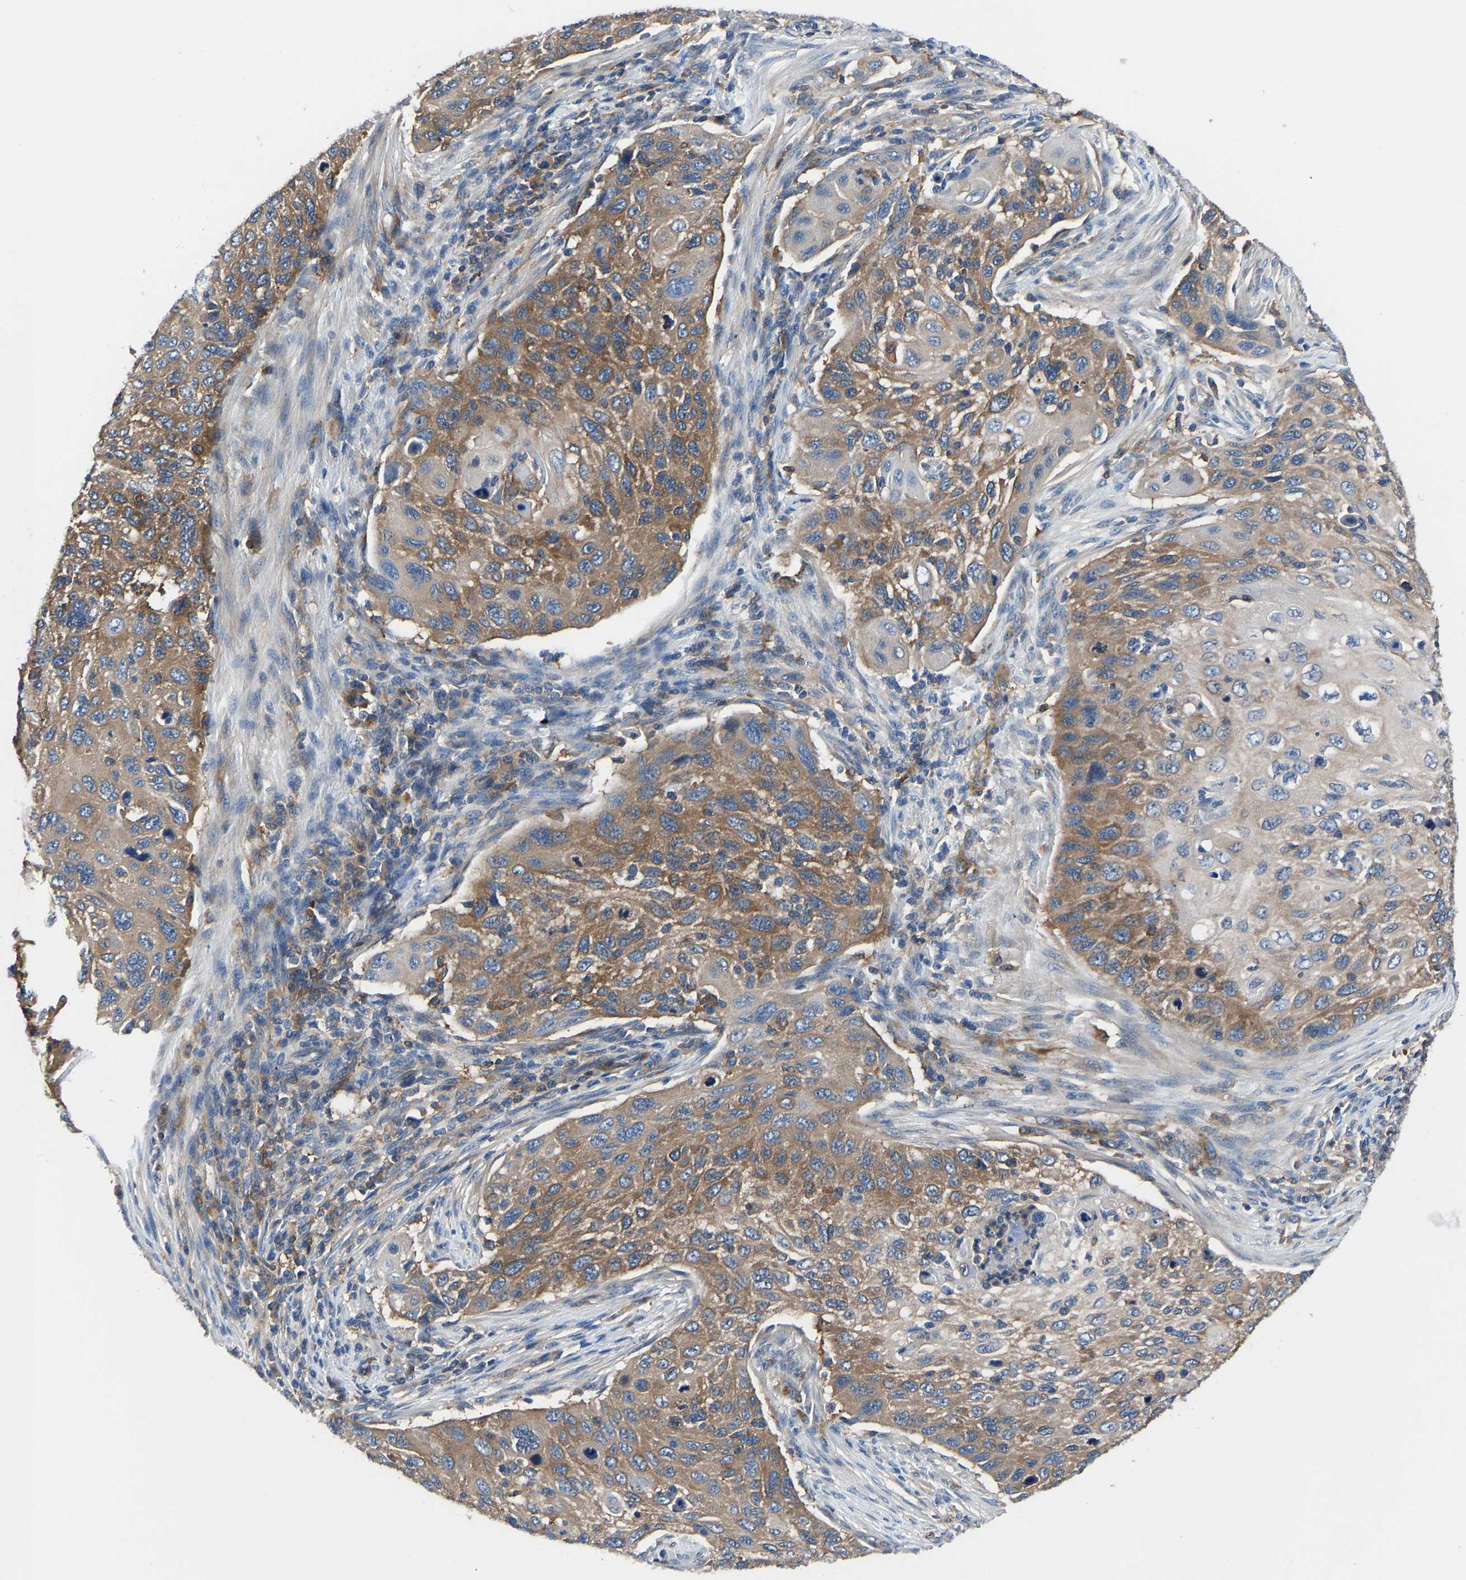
{"staining": {"intensity": "moderate", "quantity": ">75%", "location": "cytoplasmic/membranous"}, "tissue": "cervical cancer", "cell_type": "Tumor cells", "image_type": "cancer", "snomed": [{"axis": "morphology", "description": "Squamous cell carcinoma, NOS"}, {"axis": "topography", "description": "Cervix"}], "caption": "Immunohistochemistry photomicrograph of cervical cancer (squamous cell carcinoma) stained for a protein (brown), which demonstrates medium levels of moderate cytoplasmic/membranous staining in about >75% of tumor cells.", "gene": "PRKAR1A", "patient": {"sex": "female", "age": 70}}